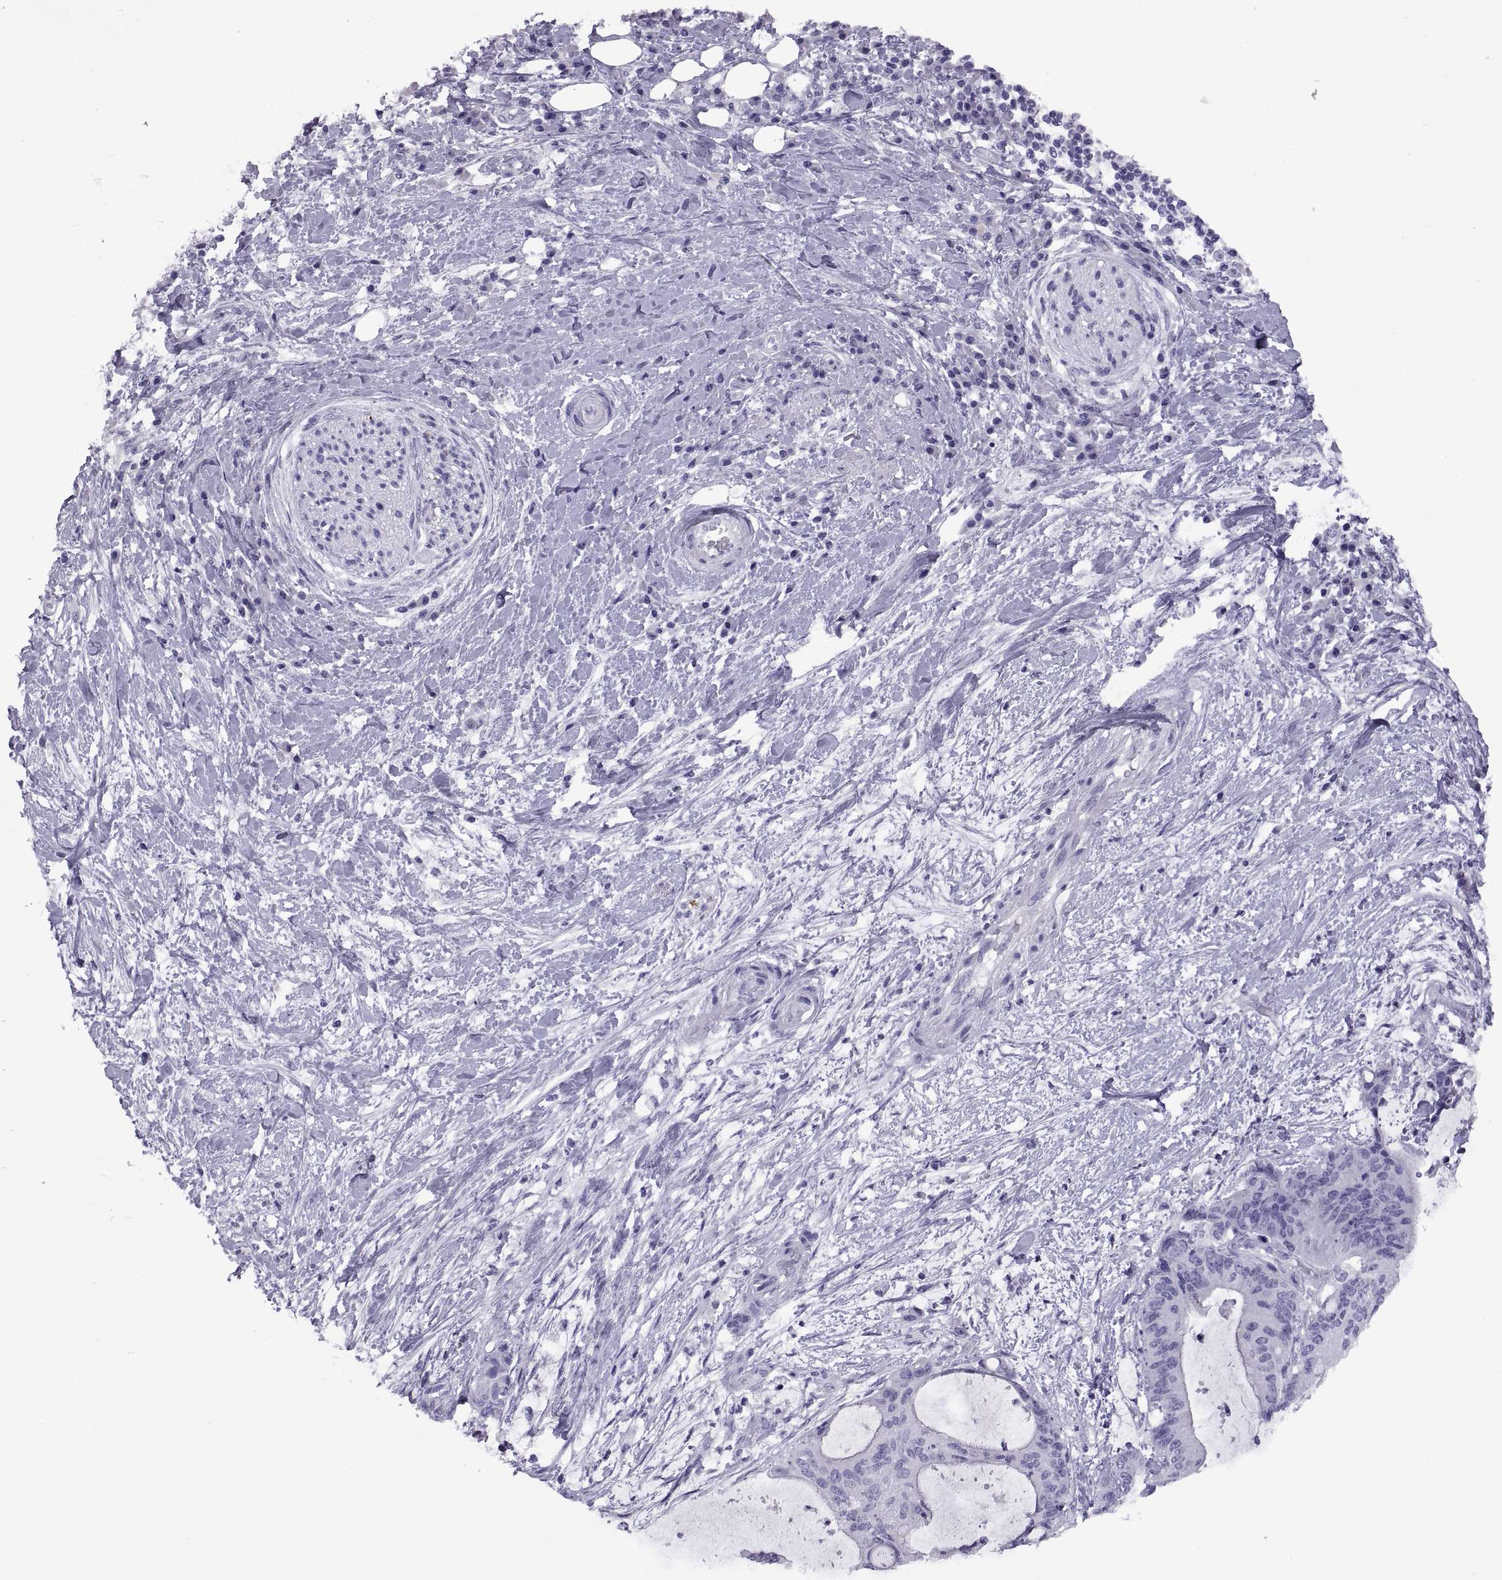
{"staining": {"intensity": "negative", "quantity": "none", "location": "none"}, "tissue": "liver cancer", "cell_type": "Tumor cells", "image_type": "cancer", "snomed": [{"axis": "morphology", "description": "Cholangiocarcinoma"}, {"axis": "topography", "description": "Liver"}], "caption": "A photomicrograph of human liver cholangiocarcinoma is negative for staining in tumor cells. (Immunohistochemistry, brightfield microscopy, high magnification).", "gene": "RGS20", "patient": {"sex": "female", "age": 73}}